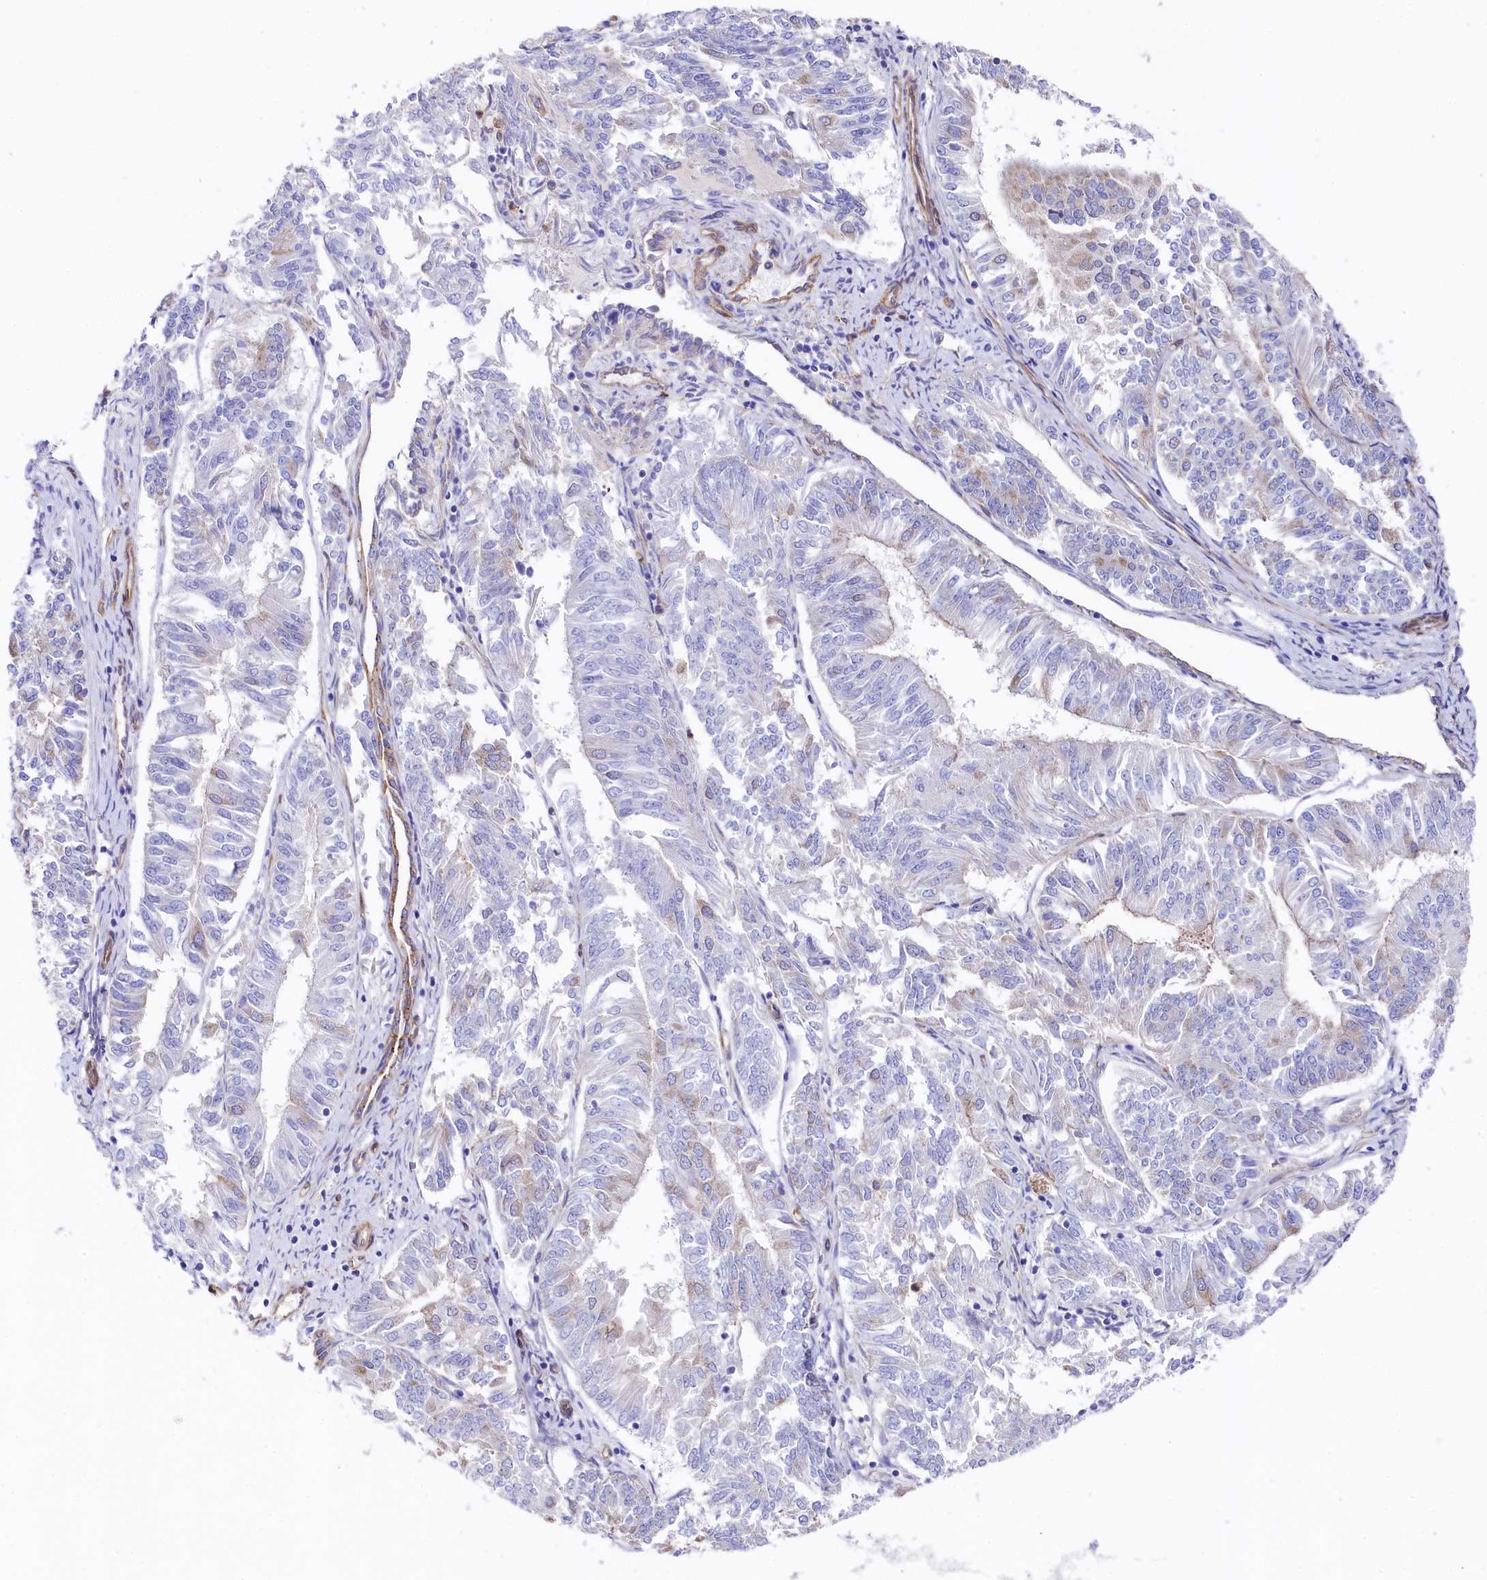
{"staining": {"intensity": "negative", "quantity": "none", "location": "none"}, "tissue": "endometrial cancer", "cell_type": "Tumor cells", "image_type": "cancer", "snomed": [{"axis": "morphology", "description": "Adenocarcinoma, NOS"}, {"axis": "topography", "description": "Endometrium"}], "caption": "Tumor cells are negative for brown protein staining in endometrial cancer. (DAB (3,3'-diaminobenzidine) IHC visualized using brightfield microscopy, high magnification).", "gene": "TNKS1BP1", "patient": {"sex": "female", "age": 58}}